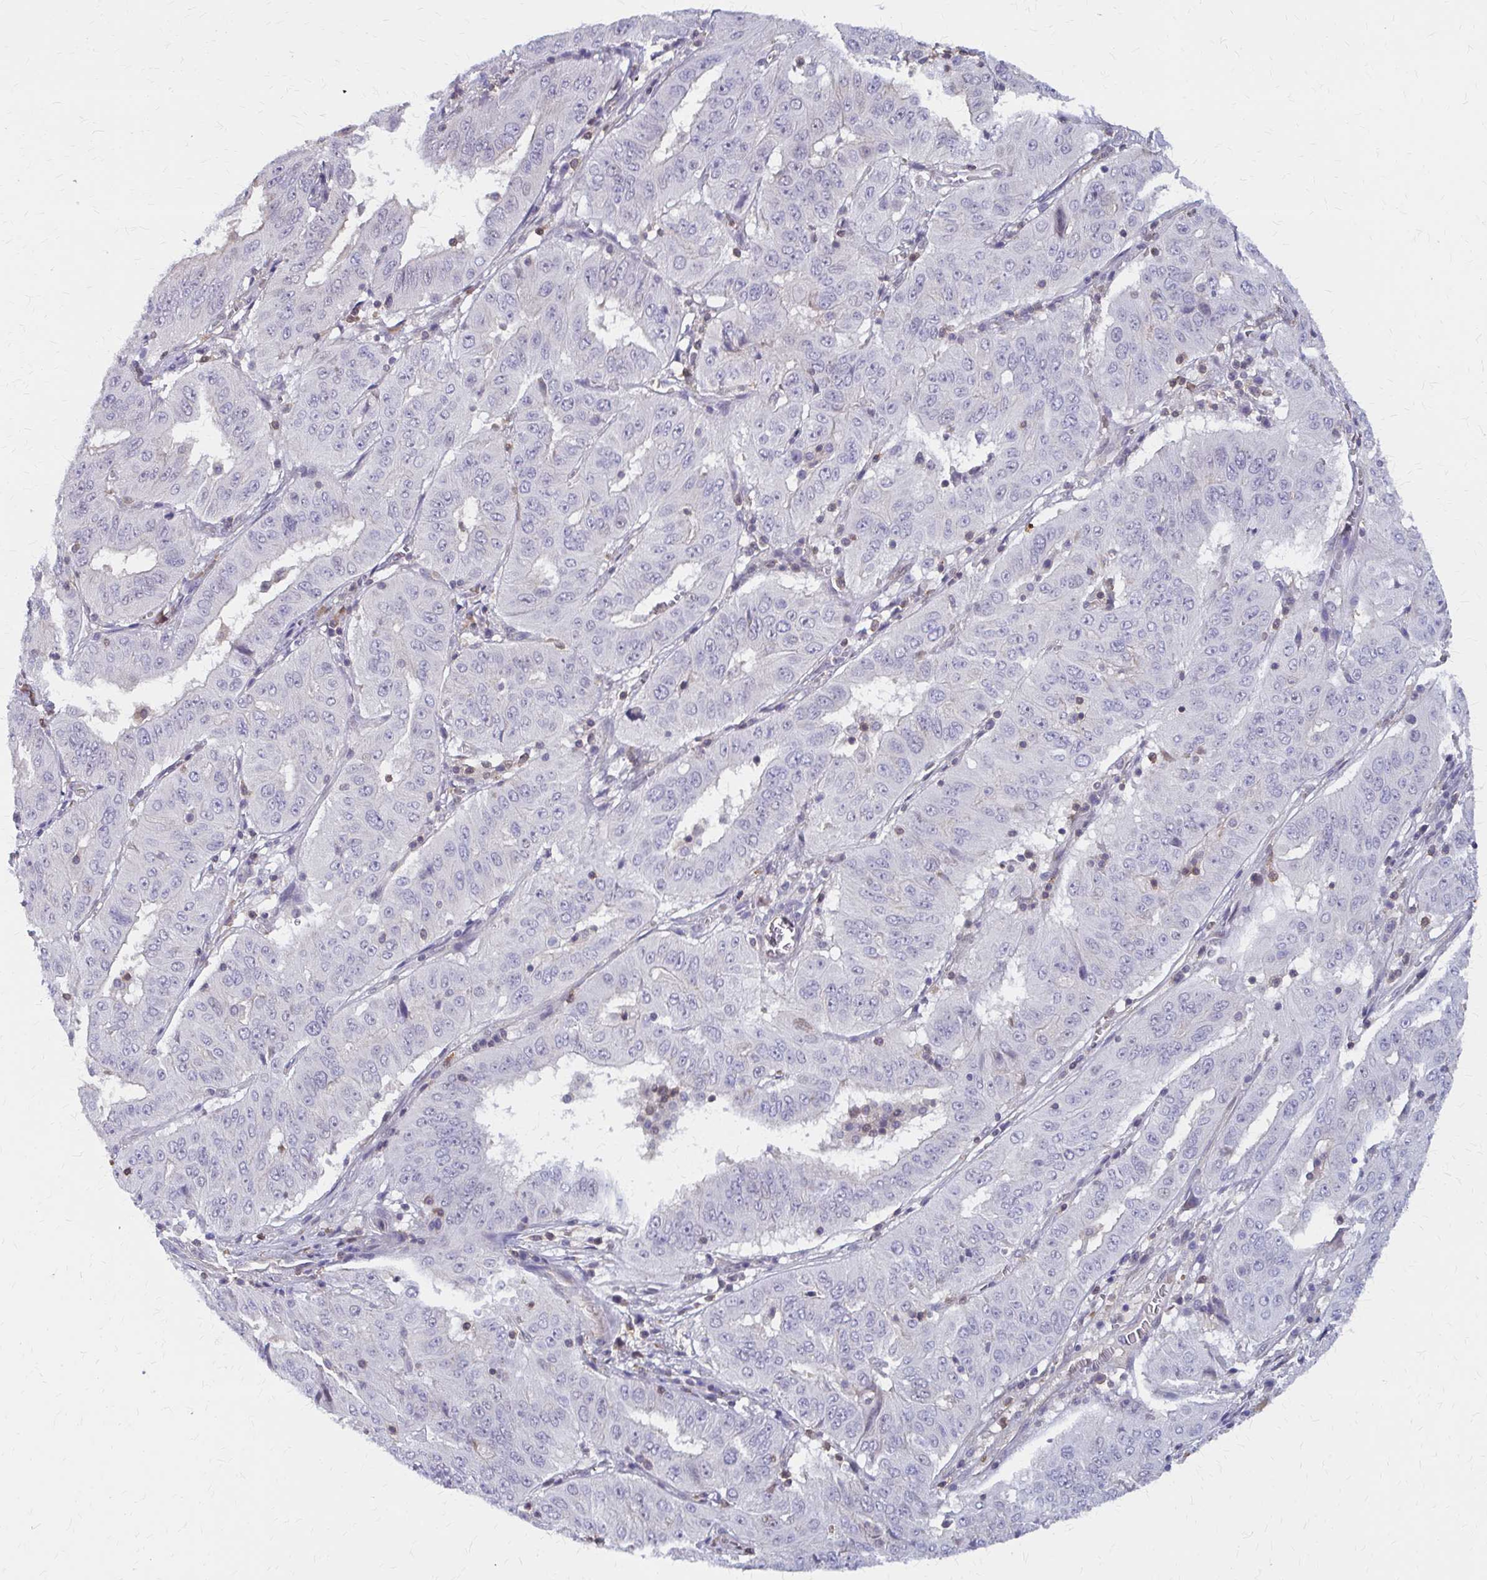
{"staining": {"intensity": "negative", "quantity": "none", "location": "none"}, "tissue": "pancreatic cancer", "cell_type": "Tumor cells", "image_type": "cancer", "snomed": [{"axis": "morphology", "description": "Adenocarcinoma, NOS"}, {"axis": "topography", "description": "Pancreas"}], "caption": "Immunohistochemical staining of human pancreatic cancer reveals no significant staining in tumor cells.", "gene": "IFI44L", "patient": {"sex": "male", "age": 63}}